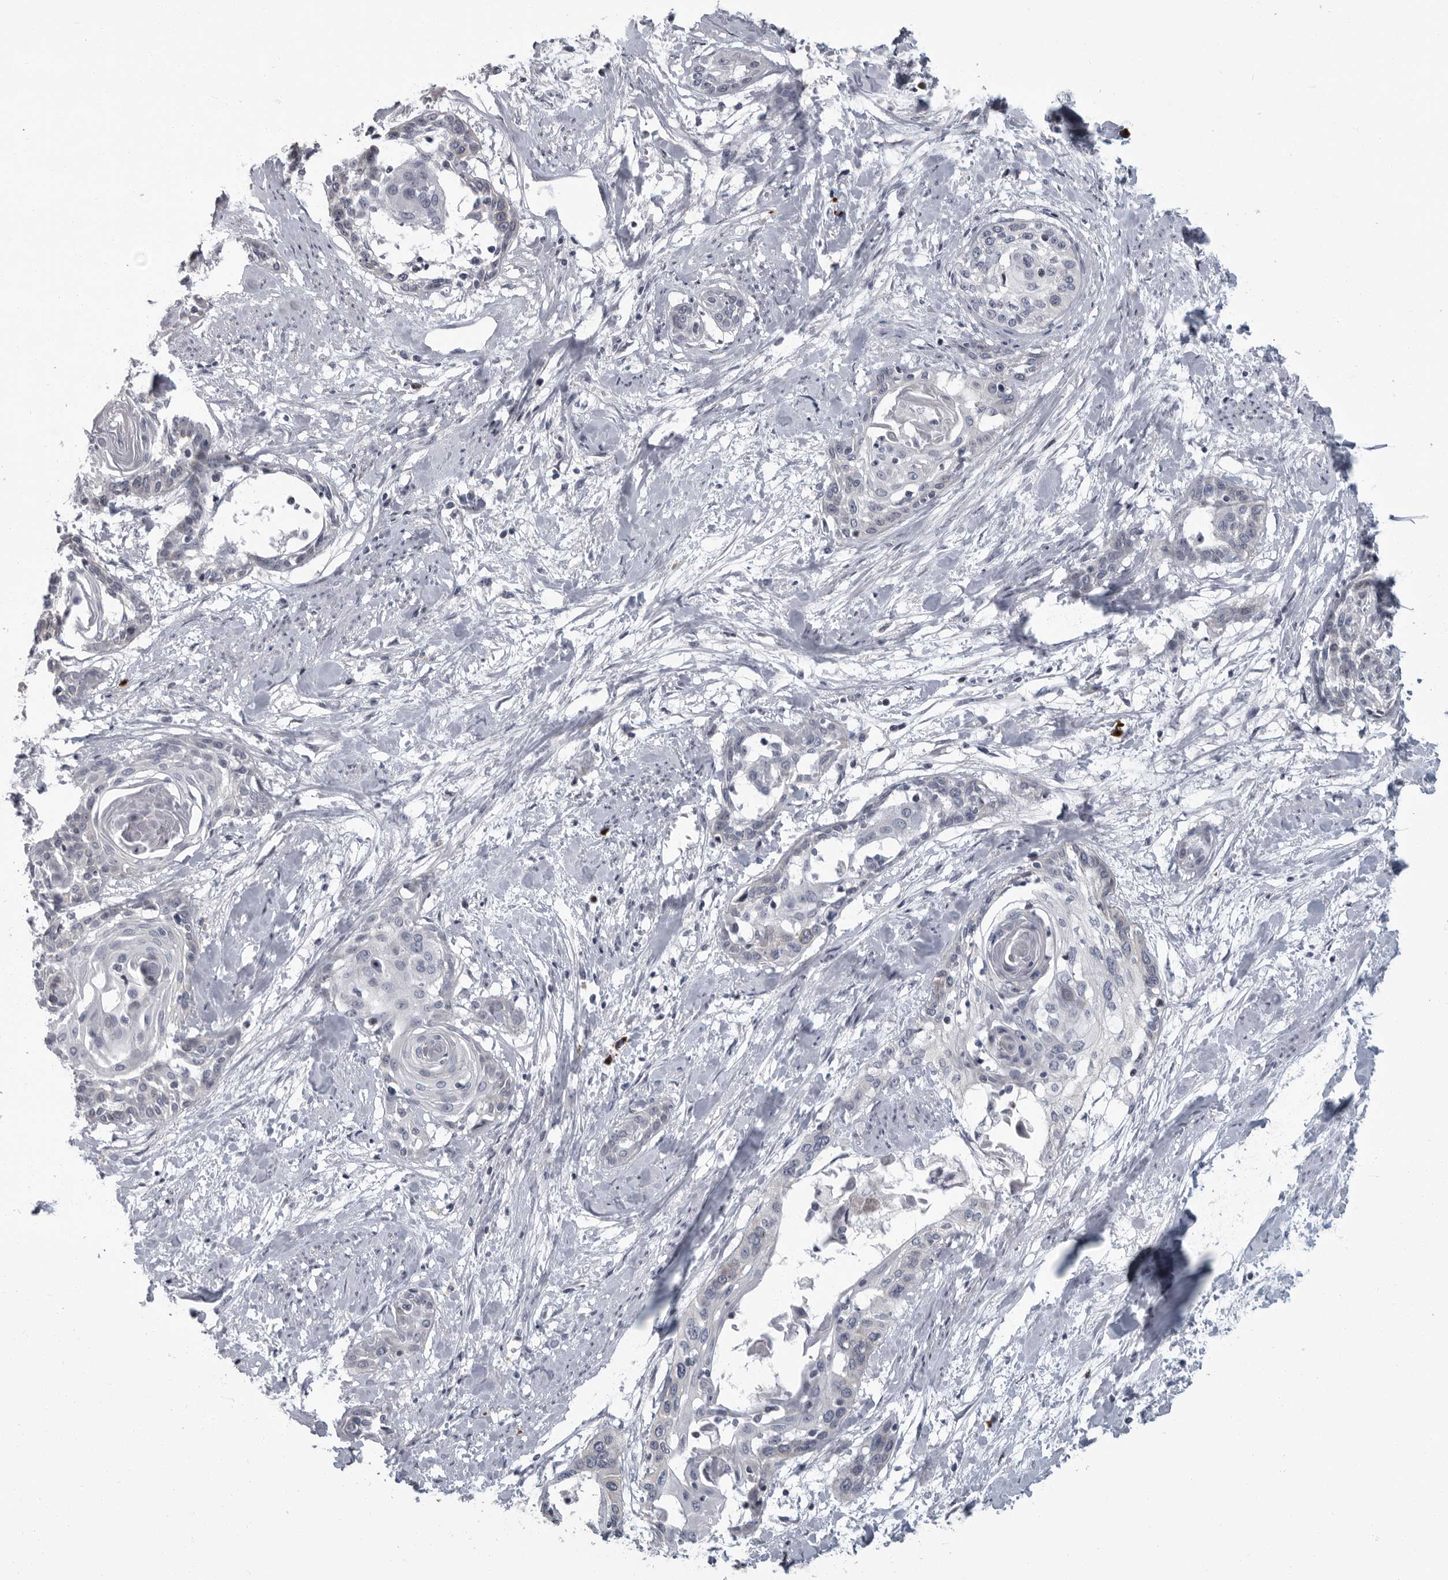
{"staining": {"intensity": "negative", "quantity": "none", "location": "none"}, "tissue": "cervical cancer", "cell_type": "Tumor cells", "image_type": "cancer", "snomed": [{"axis": "morphology", "description": "Squamous cell carcinoma, NOS"}, {"axis": "topography", "description": "Cervix"}], "caption": "DAB (3,3'-diaminobenzidine) immunohistochemical staining of cervical cancer (squamous cell carcinoma) shows no significant positivity in tumor cells.", "gene": "SLC25A39", "patient": {"sex": "female", "age": 57}}